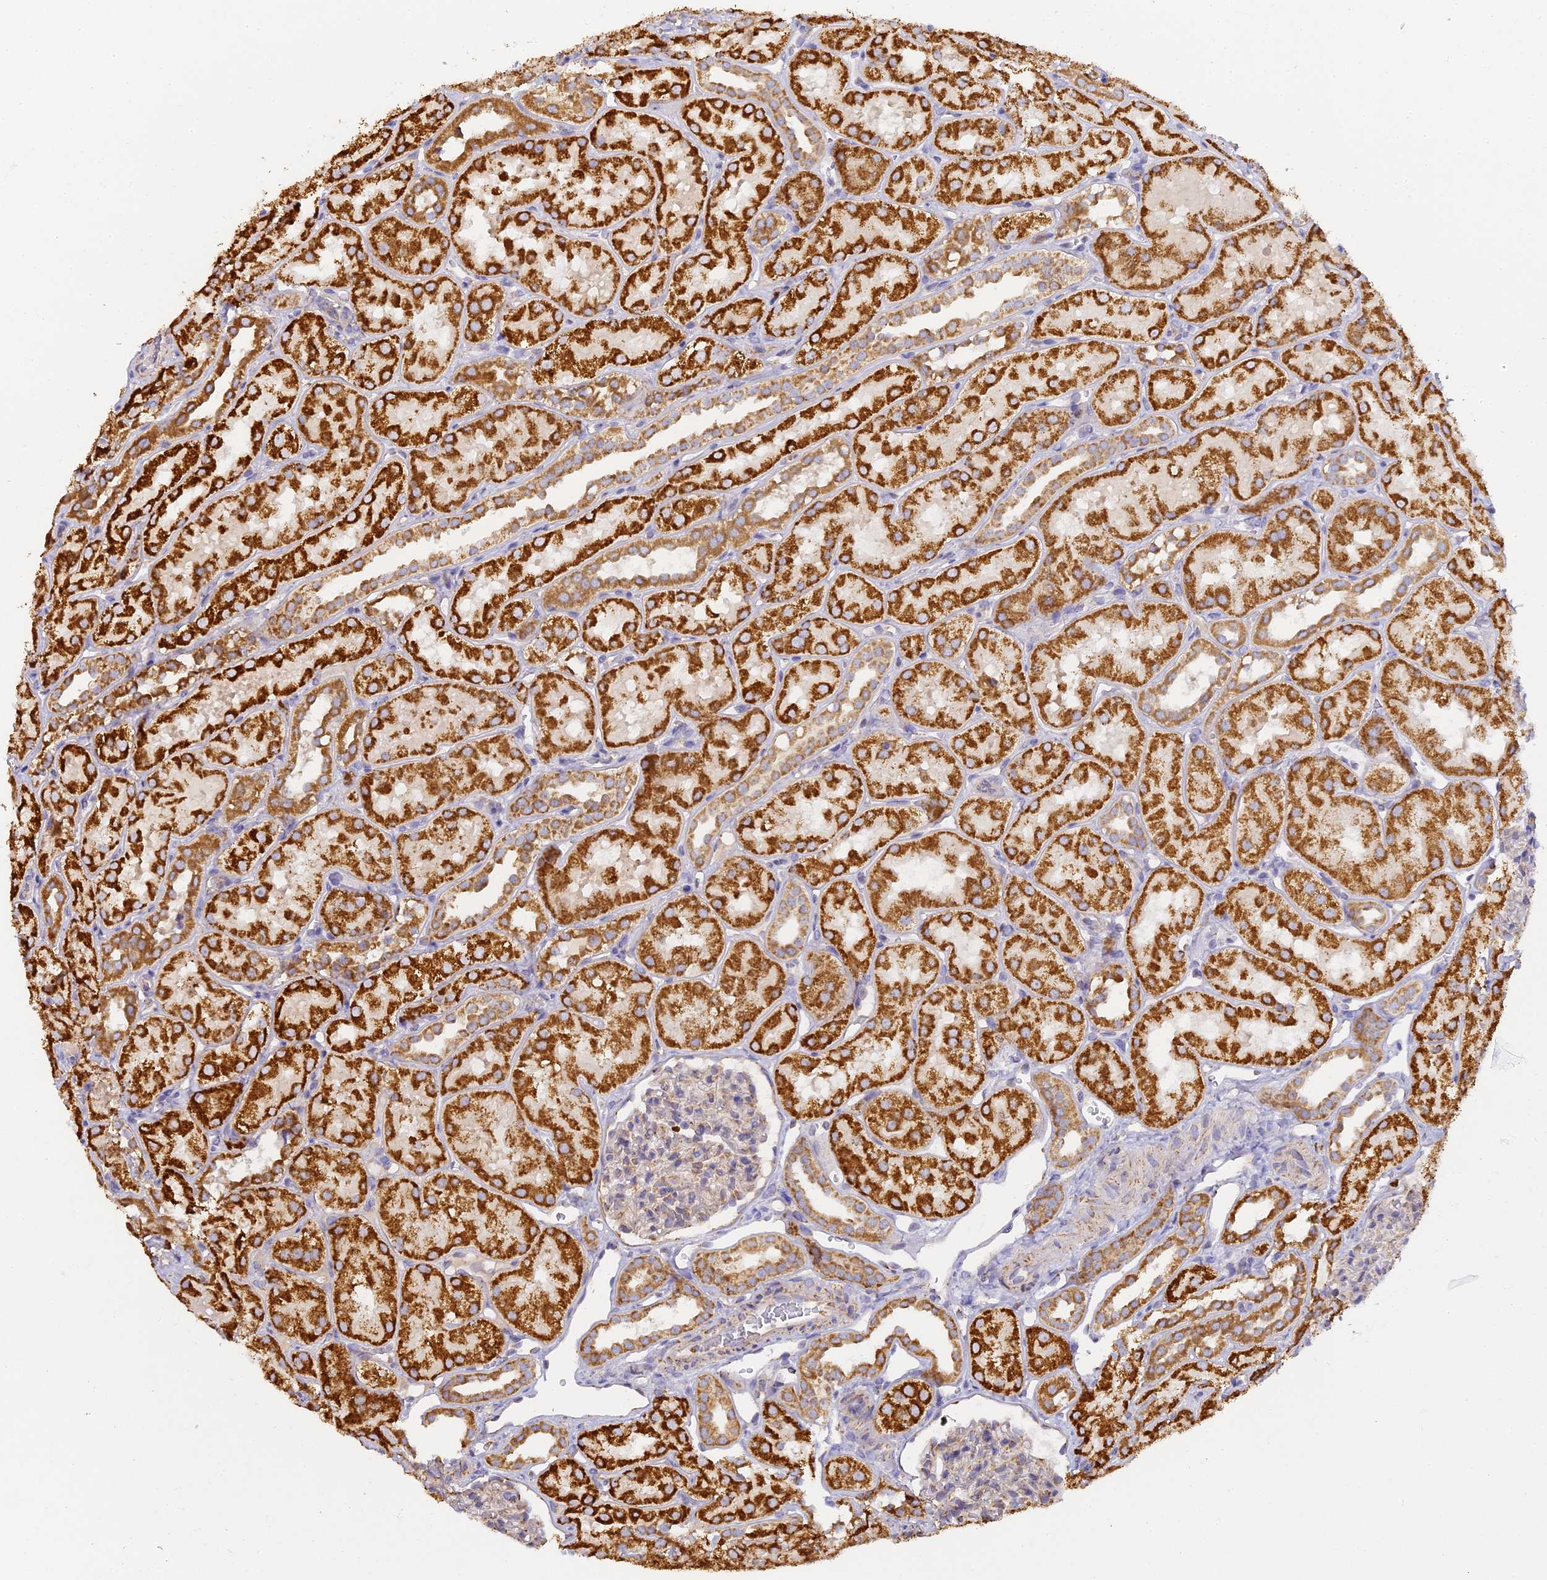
{"staining": {"intensity": "weak", "quantity": "25%-75%", "location": "cytoplasmic/membranous"}, "tissue": "kidney", "cell_type": "Cells in glomeruli", "image_type": "normal", "snomed": [{"axis": "morphology", "description": "Normal tissue, NOS"}, {"axis": "topography", "description": "Kidney"}, {"axis": "topography", "description": "Urinary bladder"}], "caption": "The photomicrograph shows a brown stain indicating the presence of a protein in the cytoplasmic/membranous of cells in glomeruli in kidney. Using DAB (brown) and hematoxylin (blue) stains, captured at high magnification using brightfield microscopy.", "gene": "DONSON", "patient": {"sex": "male", "age": 16}}